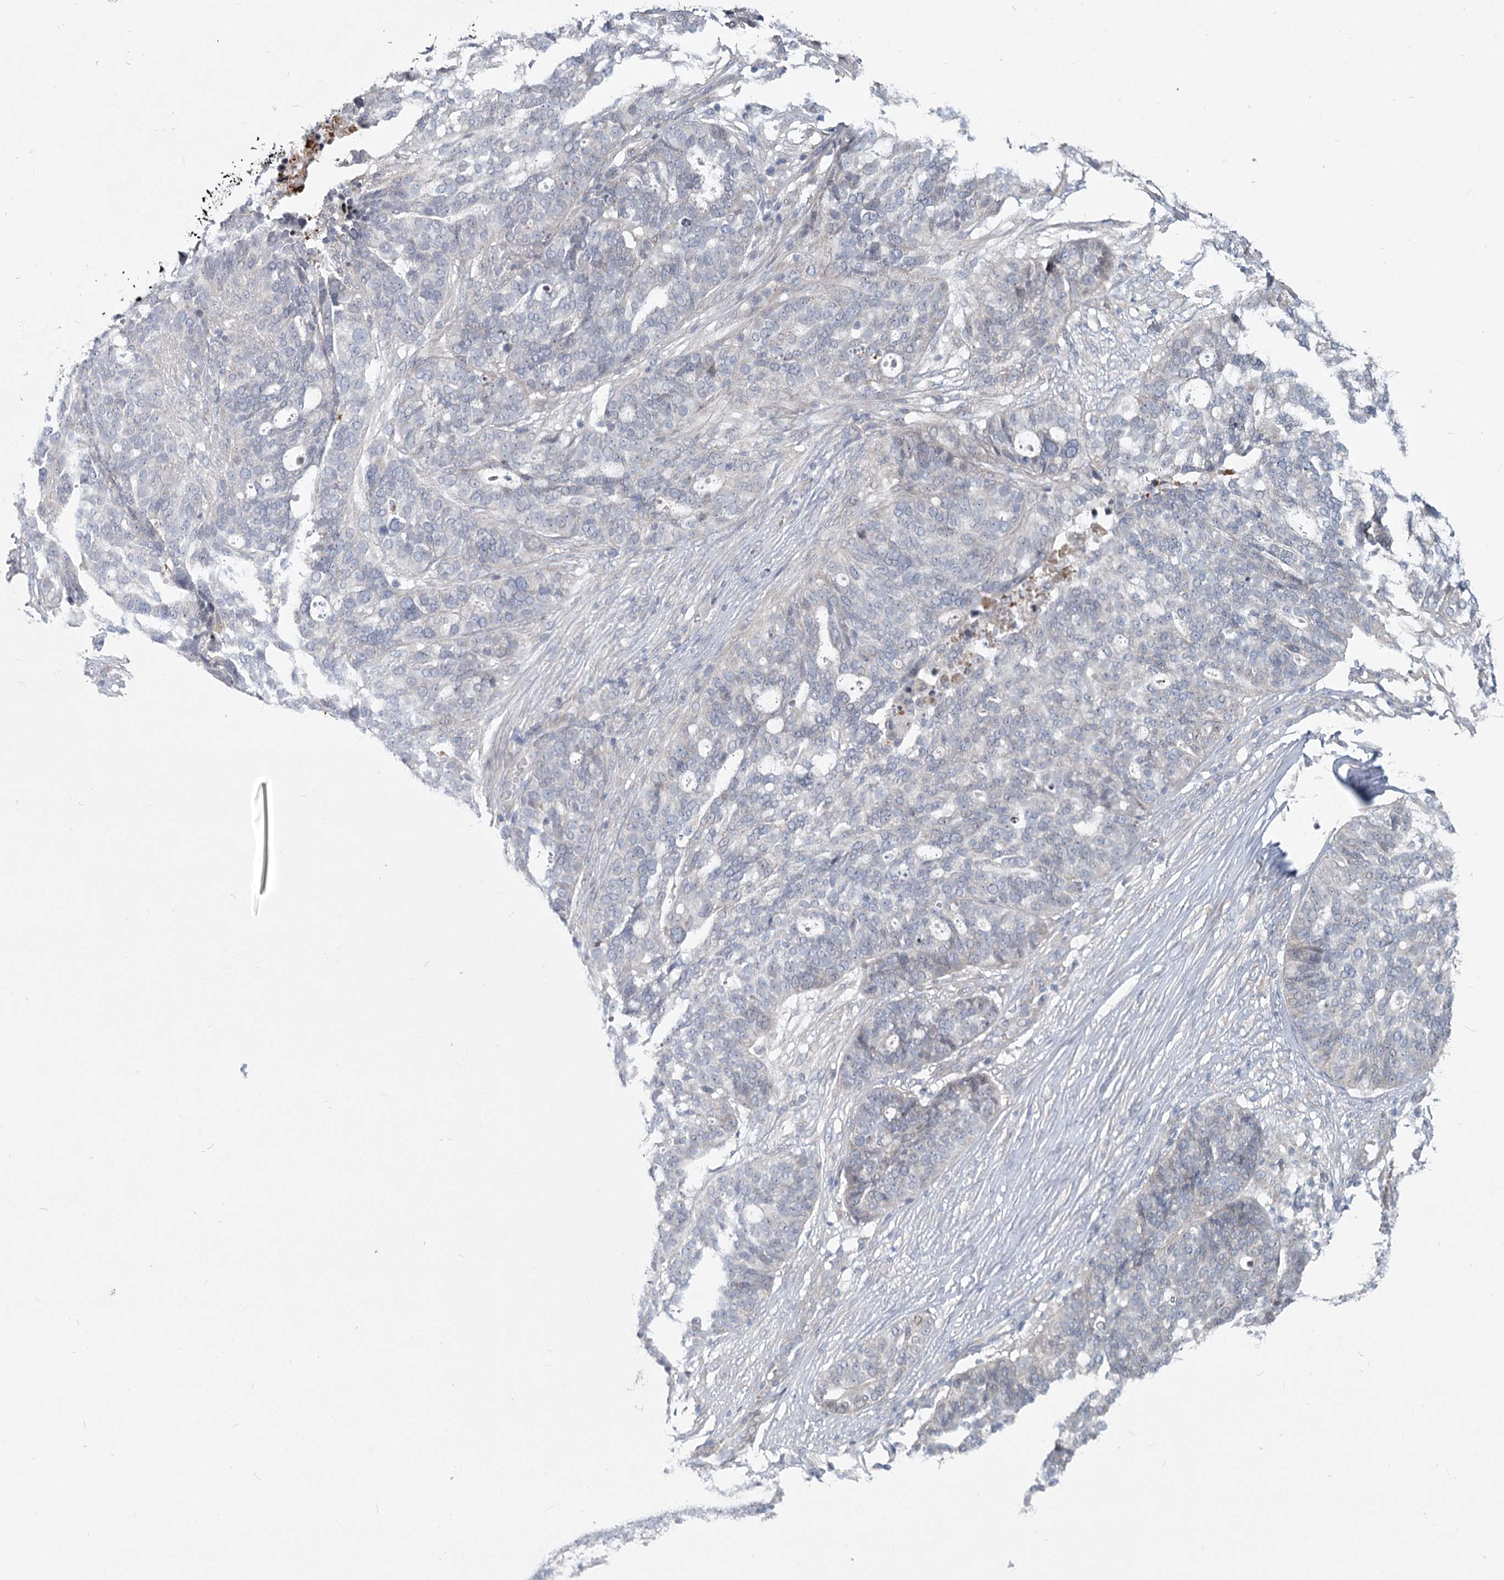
{"staining": {"intensity": "negative", "quantity": "none", "location": "none"}, "tissue": "ovarian cancer", "cell_type": "Tumor cells", "image_type": "cancer", "snomed": [{"axis": "morphology", "description": "Cystadenocarcinoma, serous, NOS"}, {"axis": "topography", "description": "Ovary"}], "caption": "Immunohistochemistry micrograph of ovarian cancer (serous cystadenocarcinoma) stained for a protein (brown), which shows no expression in tumor cells.", "gene": "SPINK13", "patient": {"sex": "female", "age": 59}}